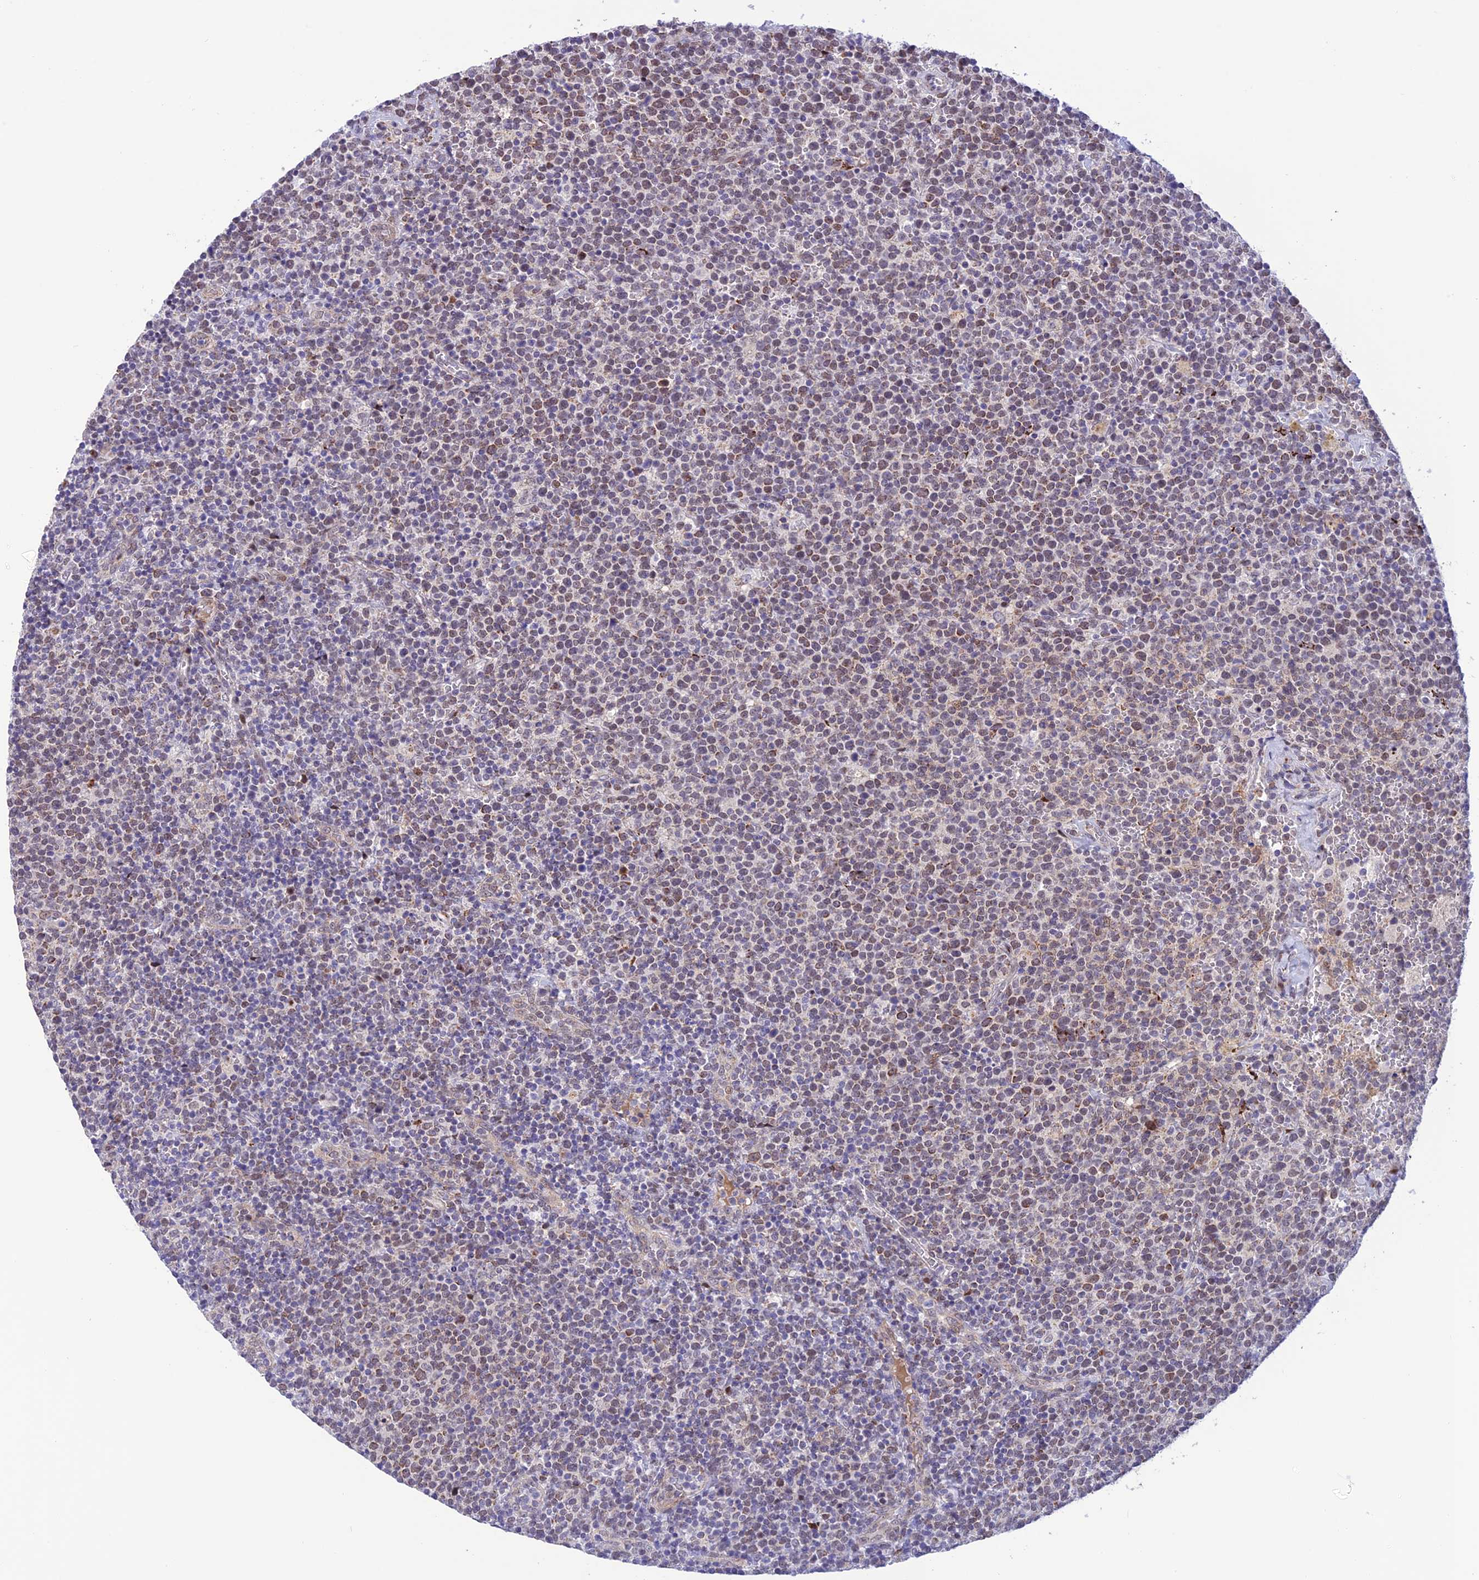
{"staining": {"intensity": "weak", "quantity": "<25%", "location": "cytoplasmic/membranous"}, "tissue": "lymphoma", "cell_type": "Tumor cells", "image_type": "cancer", "snomed": [{"axis": "morphology", "description": "Malignant lymphoma, non-Hodgkin's type, High grade"}, {"axis": "topography", "description": "Lymph node"}], "caption": "The IHC histopathology image has no significant positivity in tumor cells of malignant lymphoma, non-Hodgkin's type (high-grade) tissue.", "gene": "WDR55", "patient": {"sex": "male", "age": 61}}